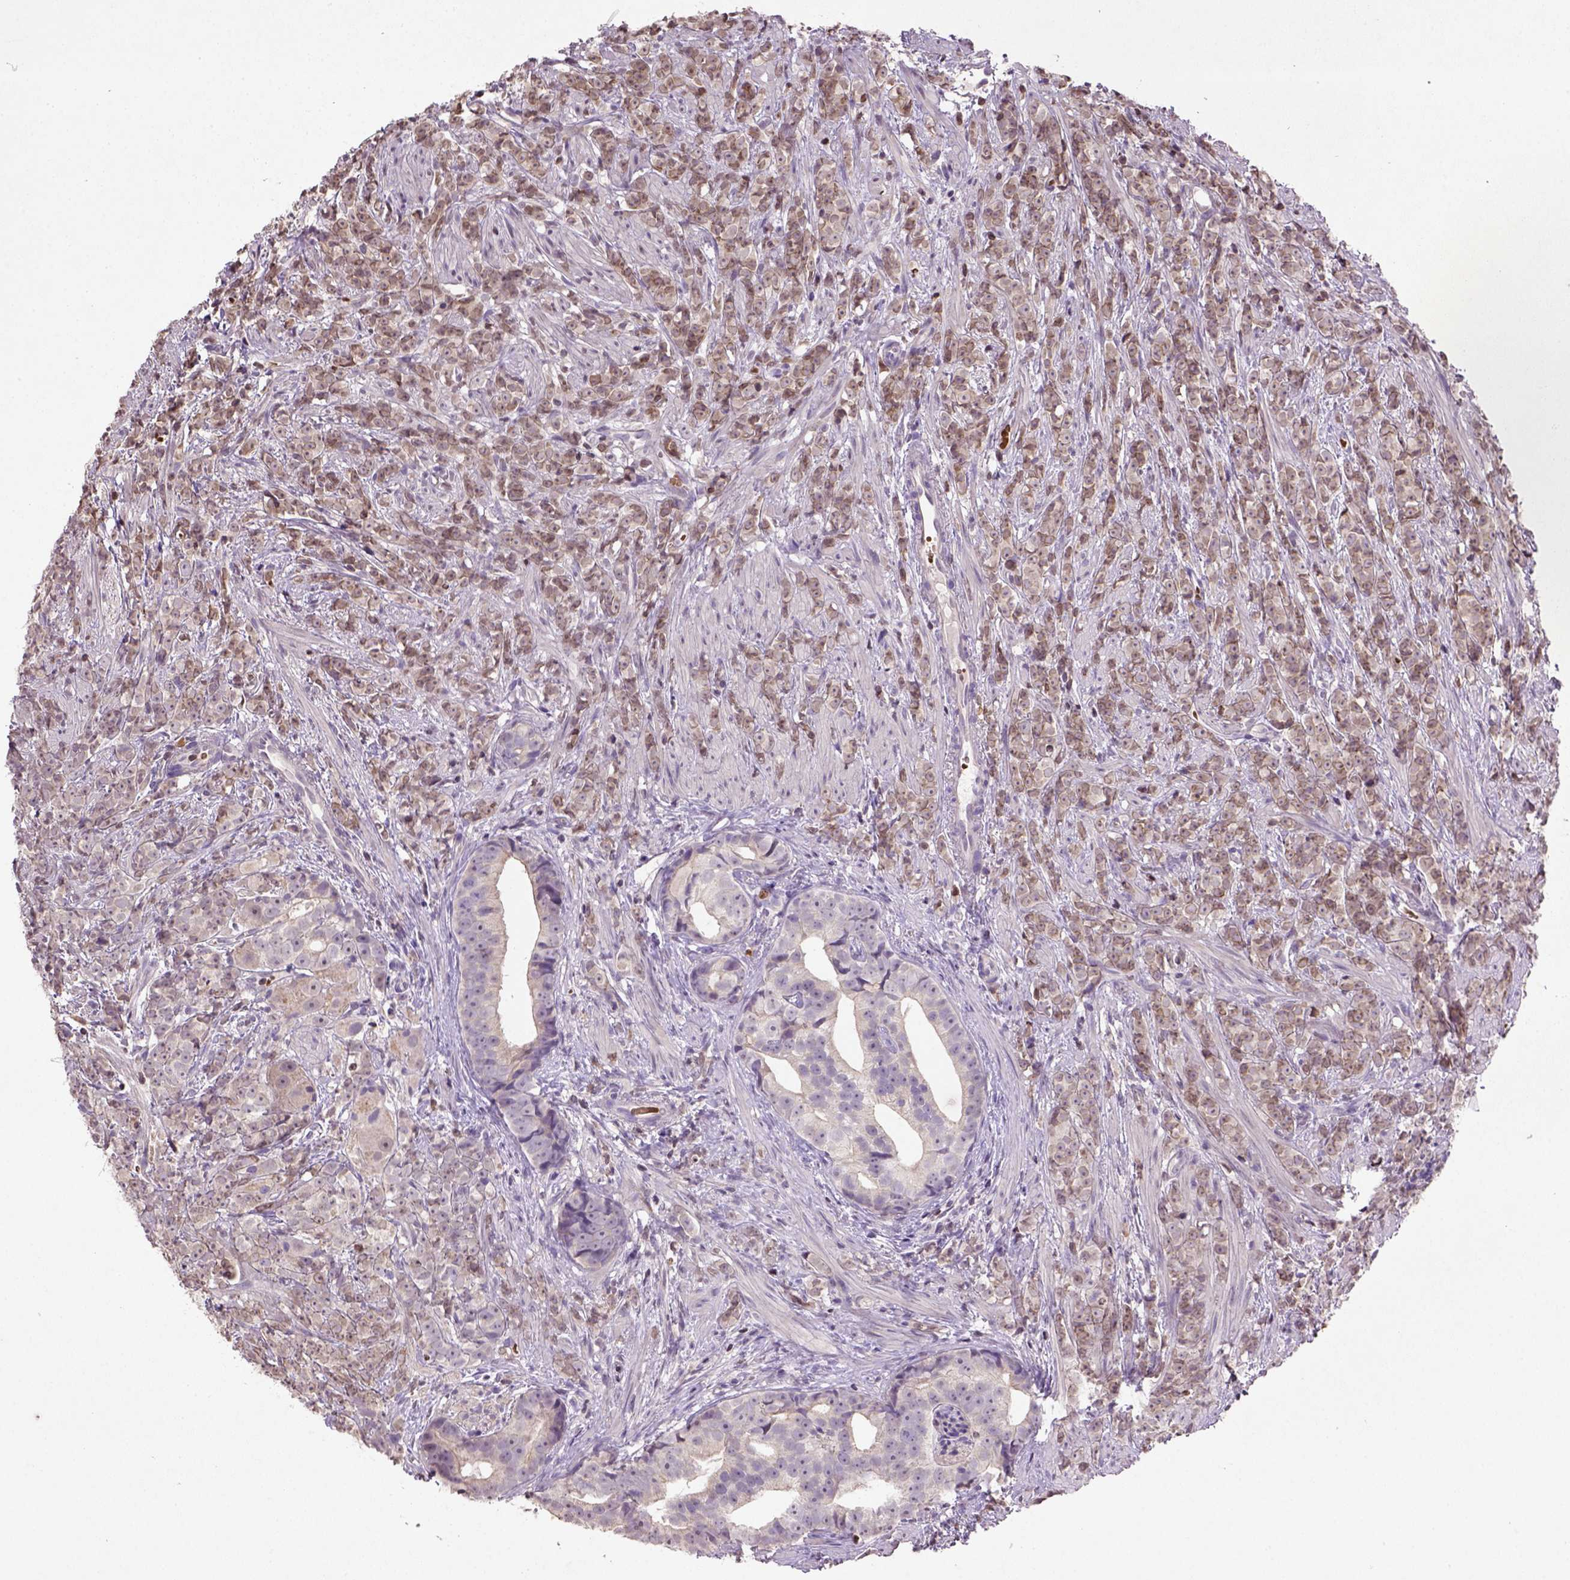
{"staining": {"intensity": "weak", "quantity": ">75%", "location": "cytoplasmic/membranous,nuclear"}, "tissue": "prostate cancer", "cell_type": "Tumor cells", "image_type": "cancer", "snomed": [{"axis": "morphology", "description": "Adenocarcinoma, High grade"}, {"axis": "topography", "description": "Prostate"}], "caption": "The immunohistochemical stain labels weak cytoplasmic/membranous and nuclear positivity in tumor cells of prostate cancer tissue.", "gene": "NUDT3", "patient": {"sex": "male", "age": 81}}